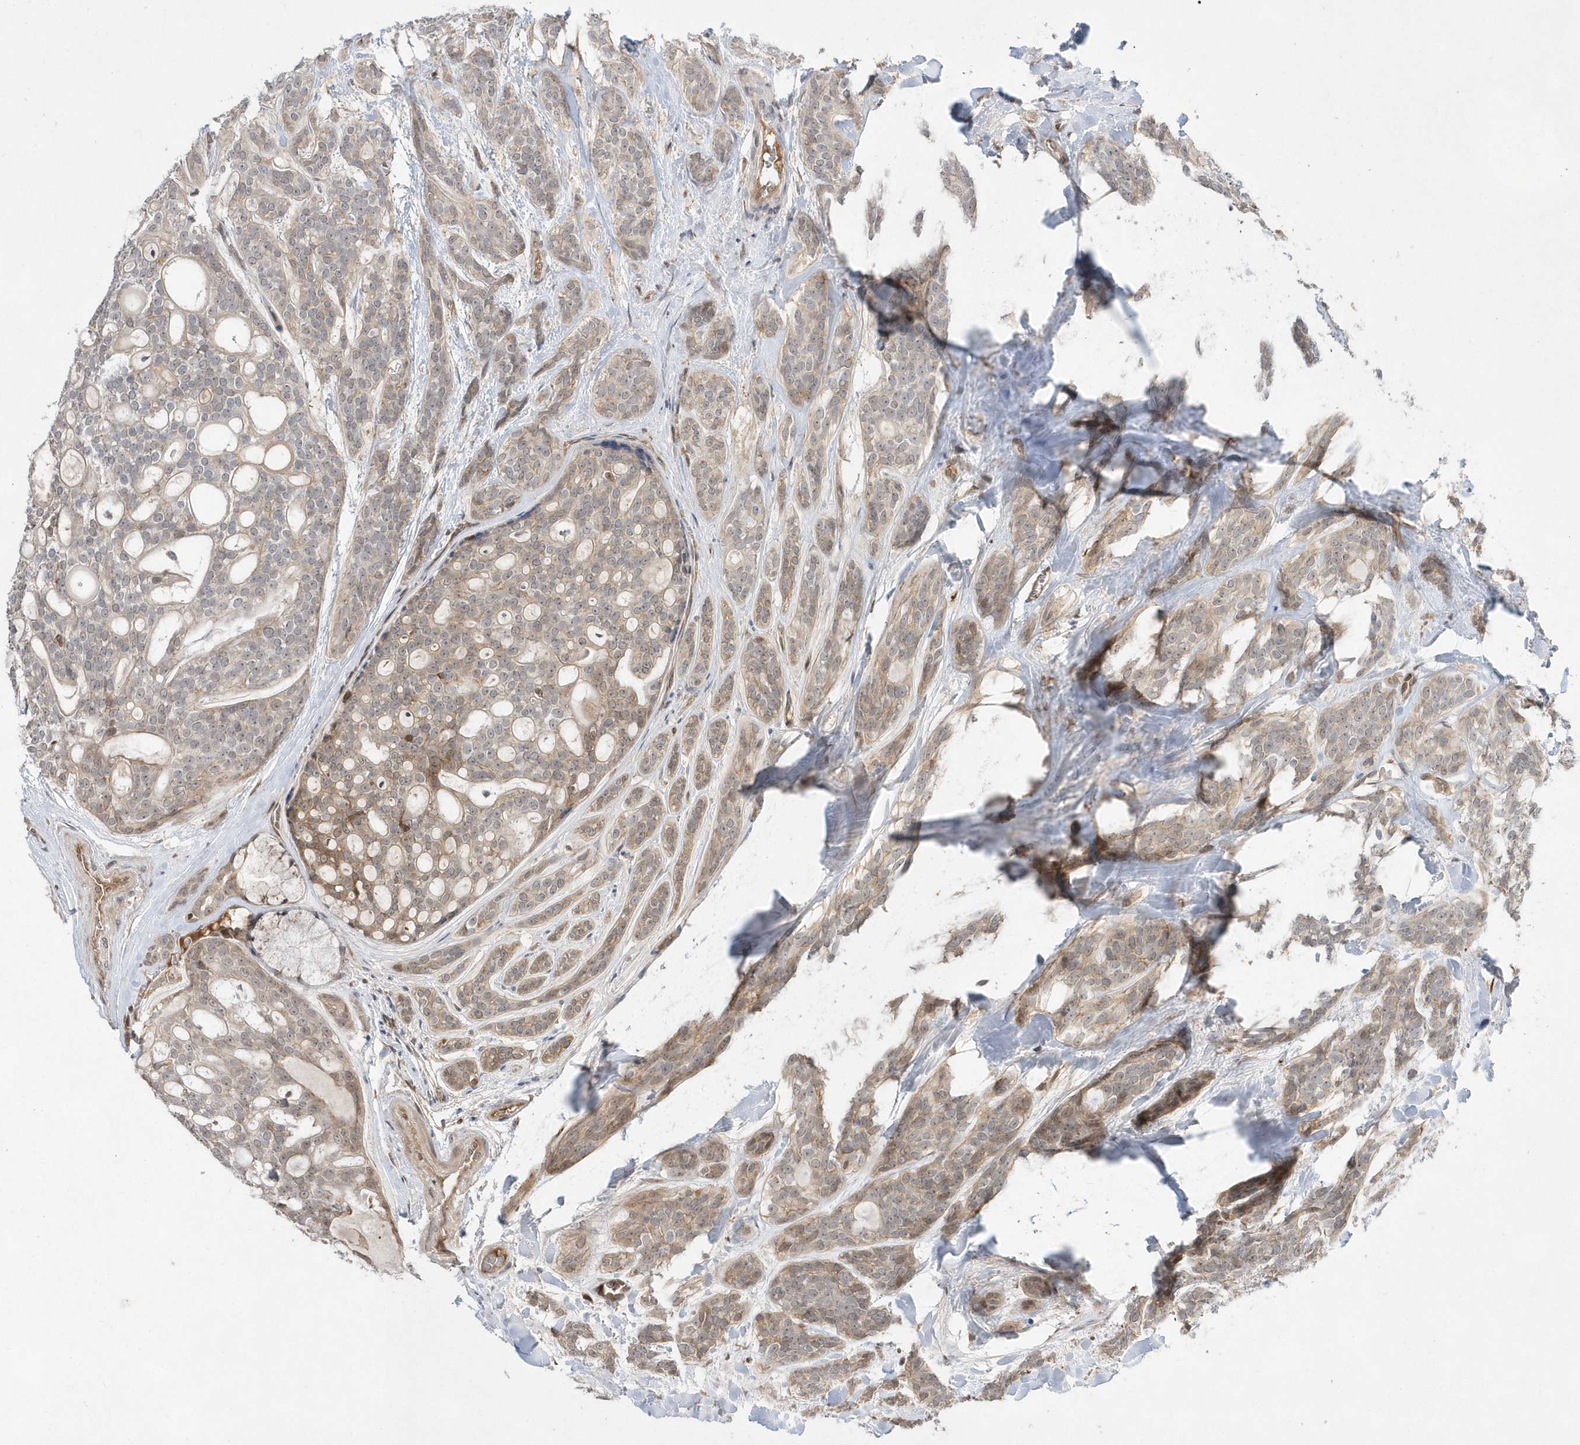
{"staining": {"intensity": "weak", "quantity": "25%-75%", "location": "cytoplasmic/membranous"}, "tissue": "head and neck cancer", "cell_type": "Tumor cells", "image_type": "cancer", "snomed": [{"axis": "morphology", "description": "Adenocarcinoma, NOS"}, {"axis": "topography", "description": "Head-Neck"}], "caption": "Brown immunohistochemical staining in head and neck adenocarcinoma demonstrates weak cytoplasmic/membranous staining in about 25%-75% of tumor cells.", "gene": "TMEM132B", "patient": {"sex": "male", "age": 66}}